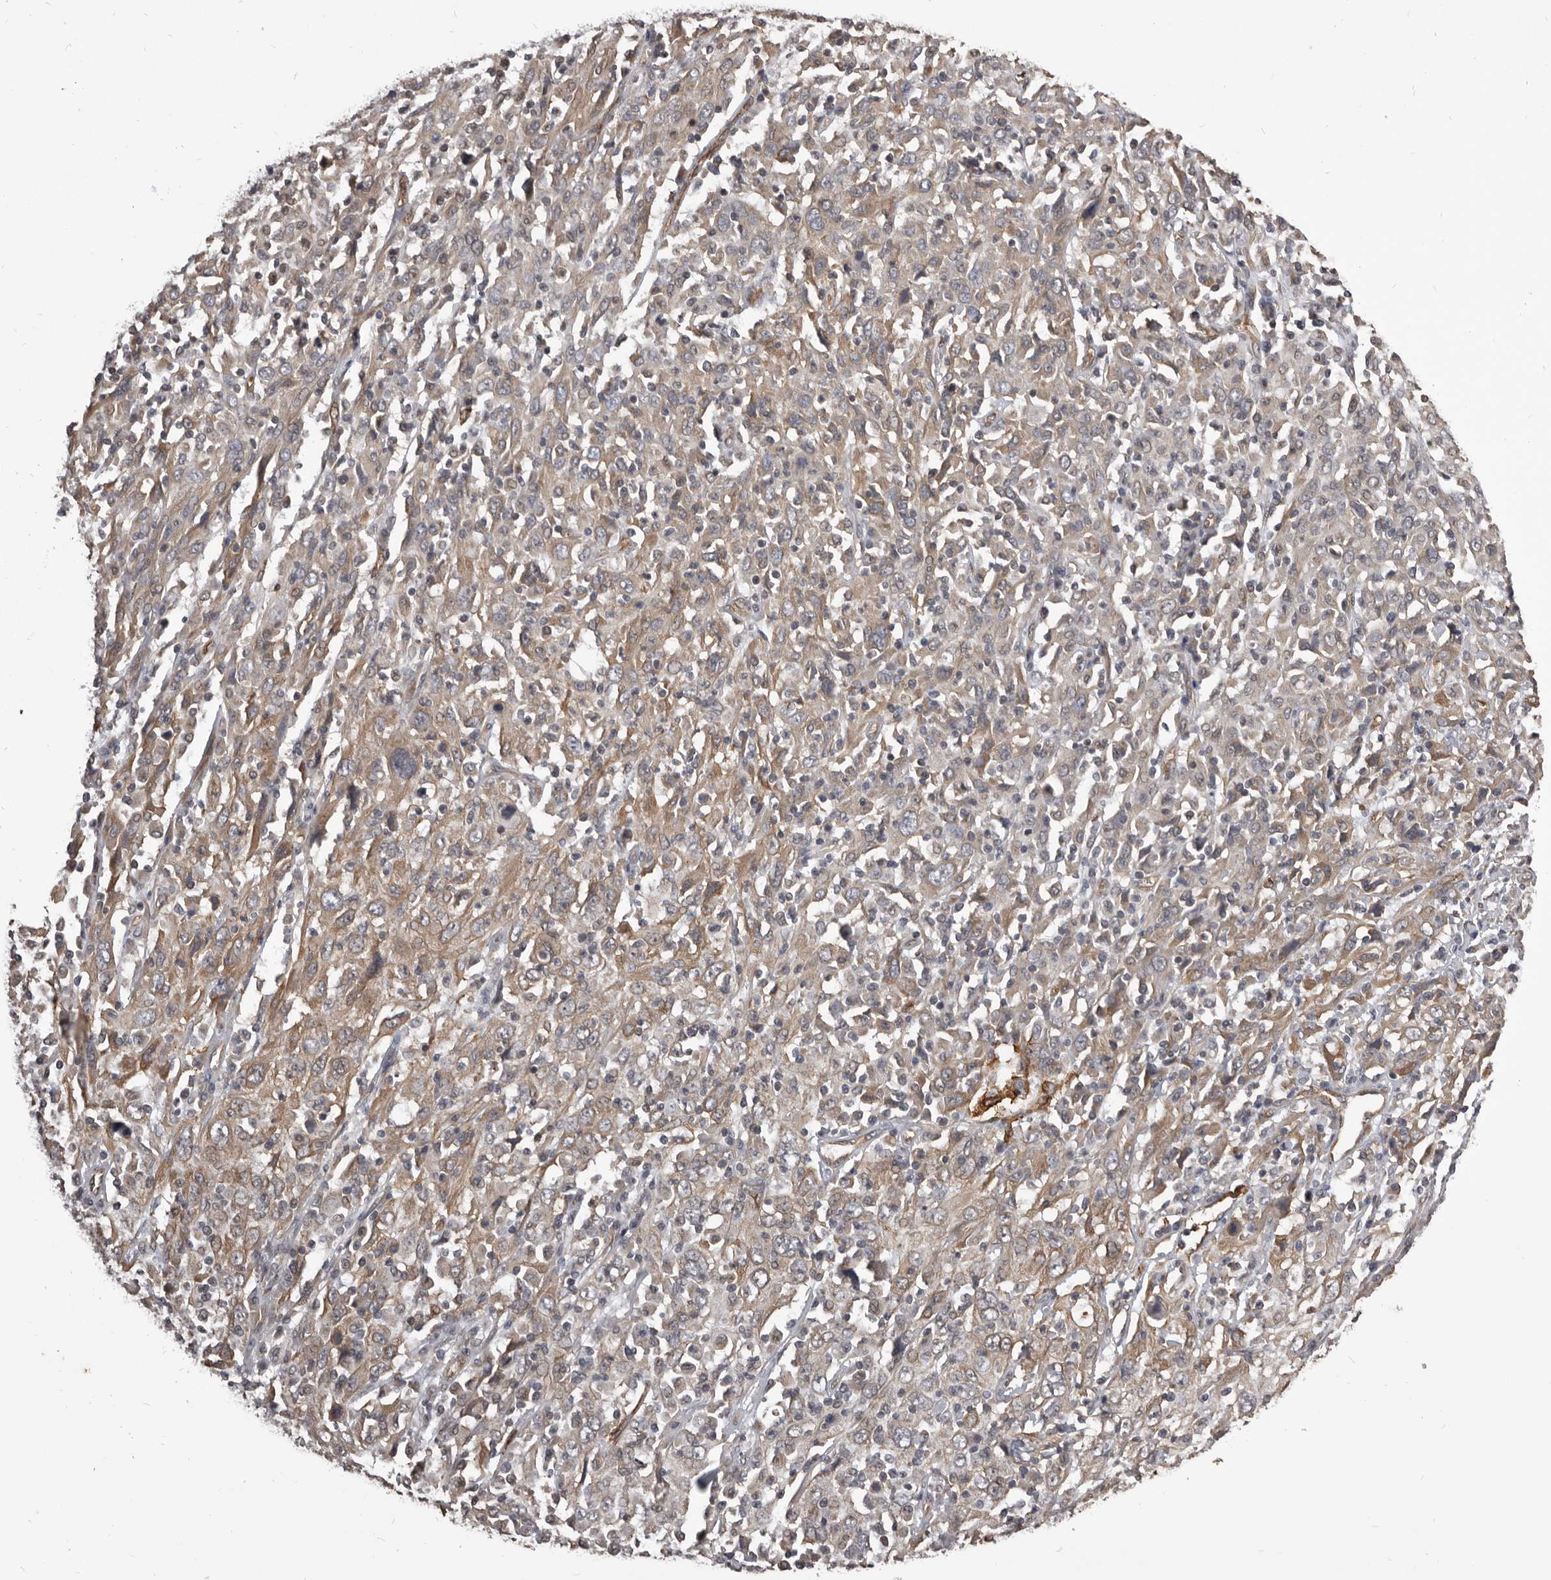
{"staining": {"intensity": "weak", "quantity": "25%-75%", "location": "cytoplasmic/membranous"}, "tissue": "cervical cancer", "cell_type": "Tumor cells", "image_type": "cancer", "snomed": [{"axis": "morphology", "description": "Squamous cell carcinoma, NOS"}, {"axis": "topography", "description": "Cervix"}], "caption": "High-magnification brightfield microscopy of squamous cell carcinoma (cervical) stained with DAB (brown) and counterstained with hematoxylin (blue). tumor cells exhibit weak cytoplasmic/membranous positivity is present in approximately25%-75% of cells.", "gene": "ADAMTS20", "patient": {"sex": "female", "age": 46}}